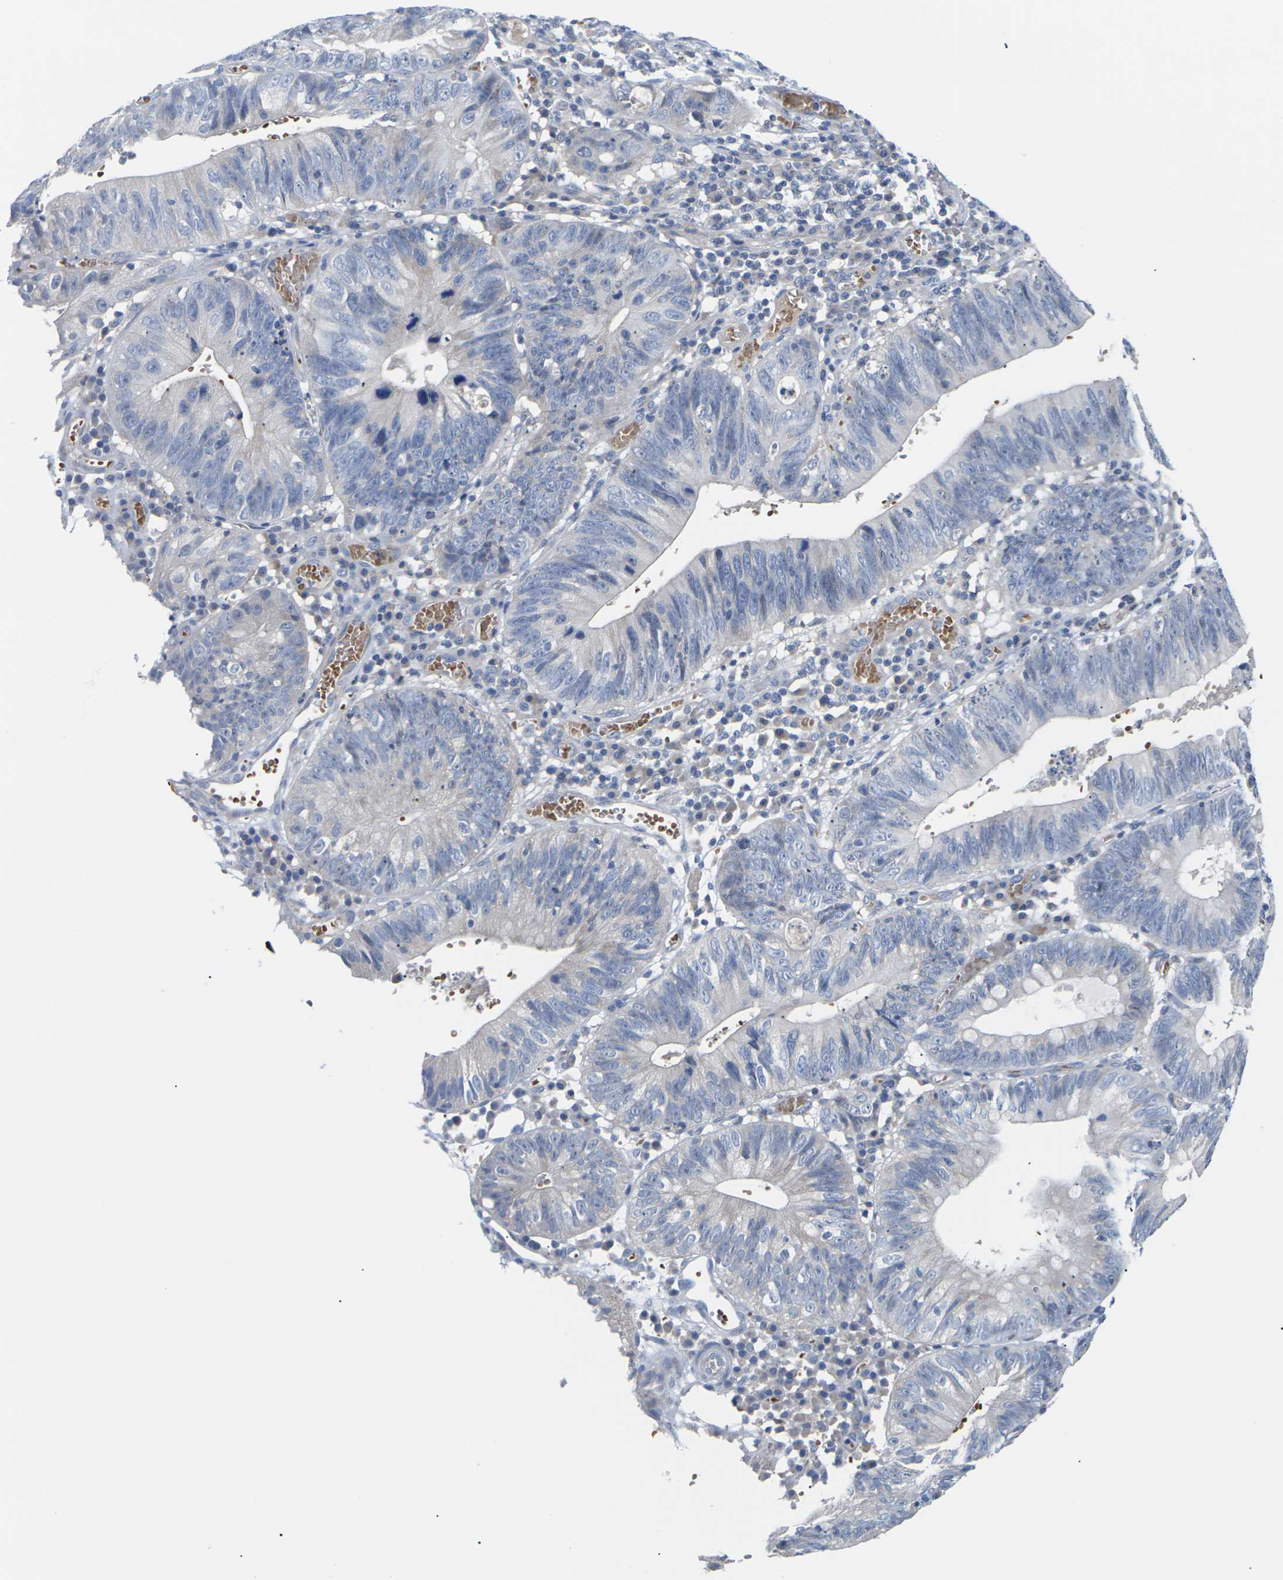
{"staining": {"intensity": "negative", "quantity": "none", "location": "none"}, "tissue": "stomach cancer", "cell_type": "Tumor cells", "image_type": "cancer", "snomed": [{"axis": "morphology", "description": "Adenocarcinoma, NOS"}, {"axis": "topography", "description": "Stomach"}], "caption": "A micrograph of human stomach adenocarcinoma is negative for staining in tumor cells.", "gene": "TMCO4", "patient": {"sex": "male", "age": 59}}